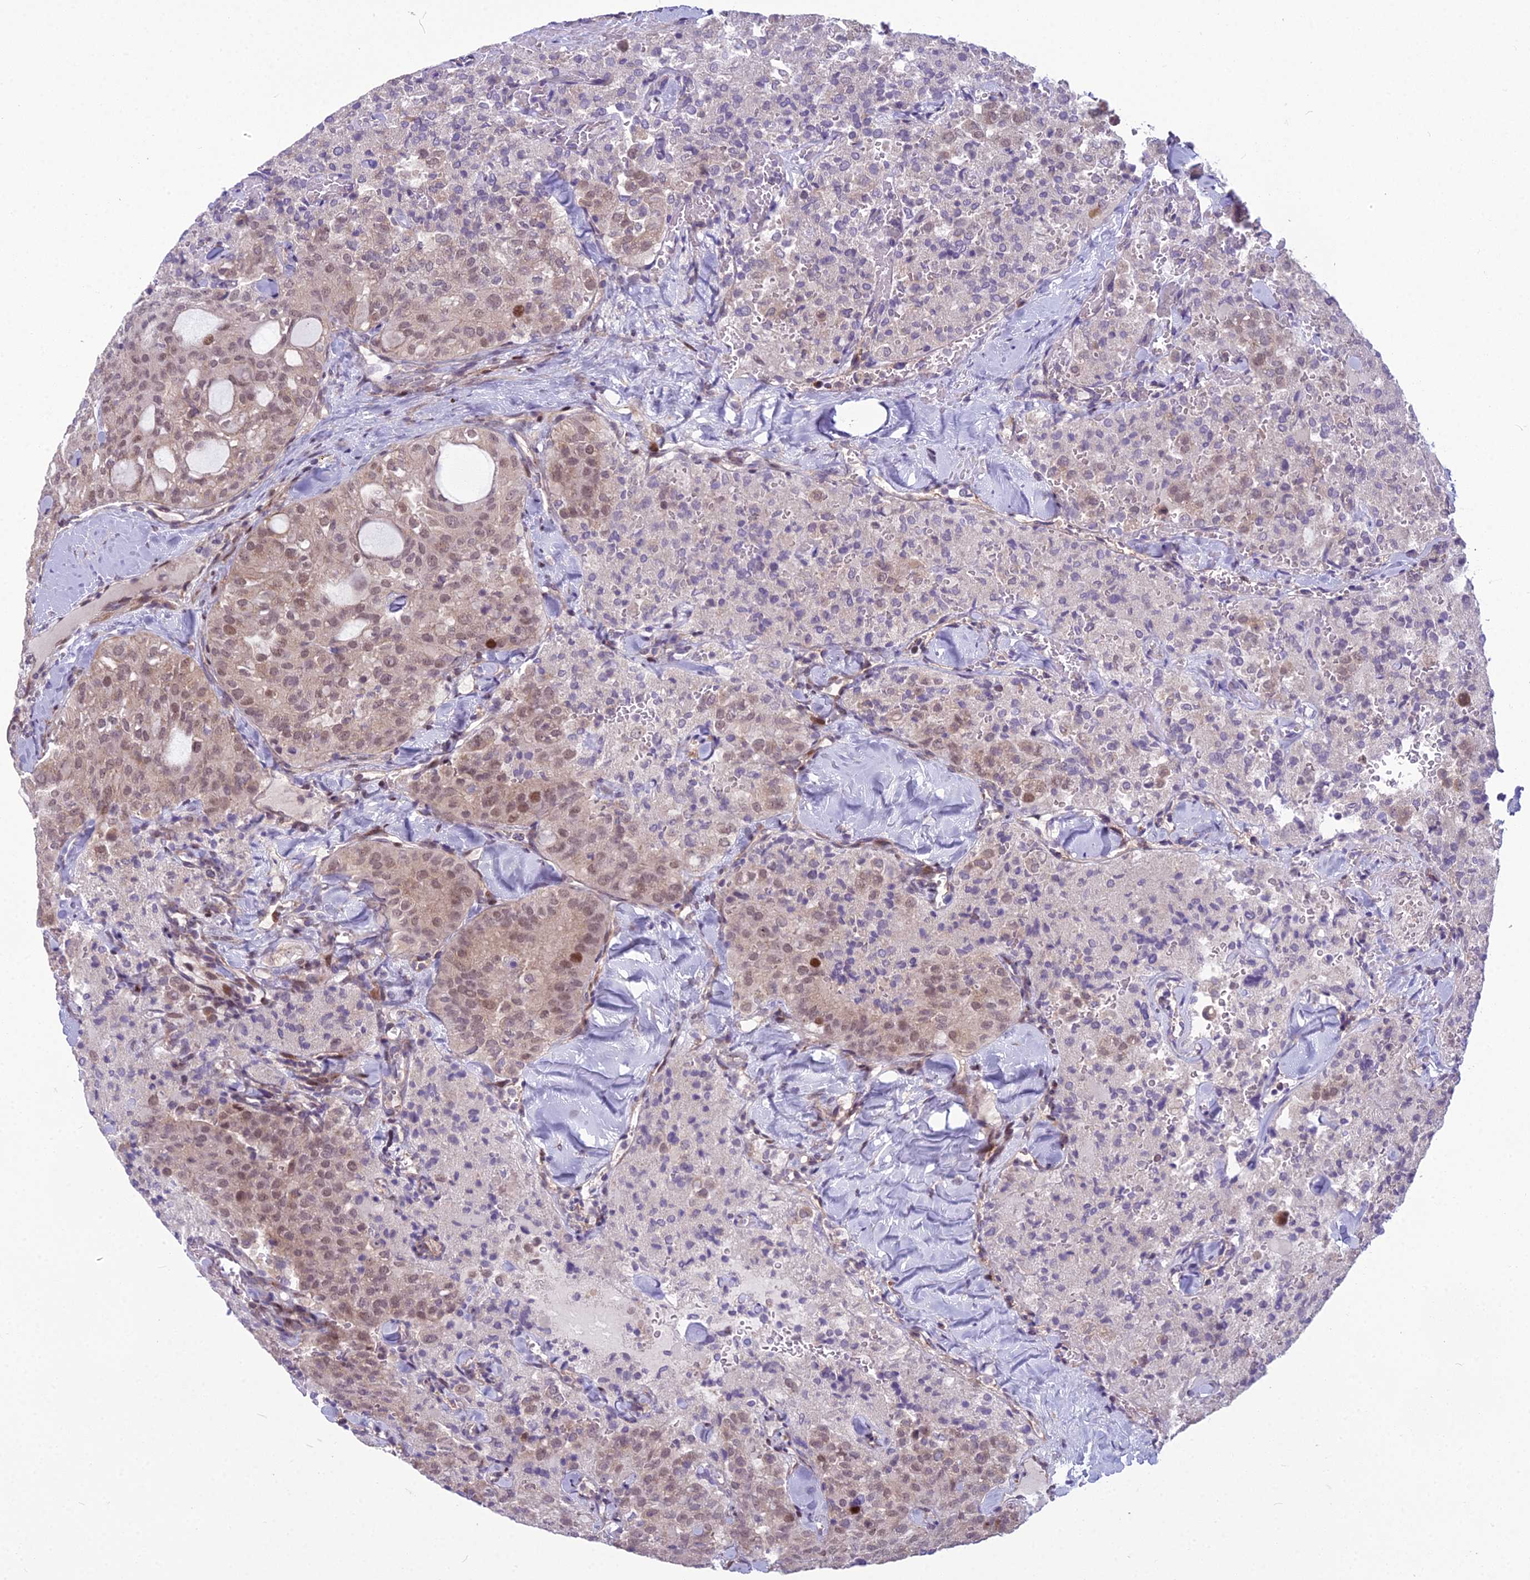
{"staining": {"intensity": "weak", "quantity": ">75%", "location": "nuclear"}, "tissue": "thyroid cancer", "cell_type": "Tumor cells", "image_type": "cancer", "snomed": [{"axis": "morphology", "description": "Follicular adenoma carcinoma, NOS"}, {"axis": "topography", "description": "Thyroid gland"}], "caption": "Immunohistochemistry image of neoplastic tissue: thyroid follicular adenoma carcinoma stained using immunohistochemistry (IHC) demonstrates low levels of weak protein expression localized specifically in the nuclear of tumor cells, appearing as a nuclear brown color.", "gene": "AP1M1", "patient": {"sex": "male", "age": 75}}